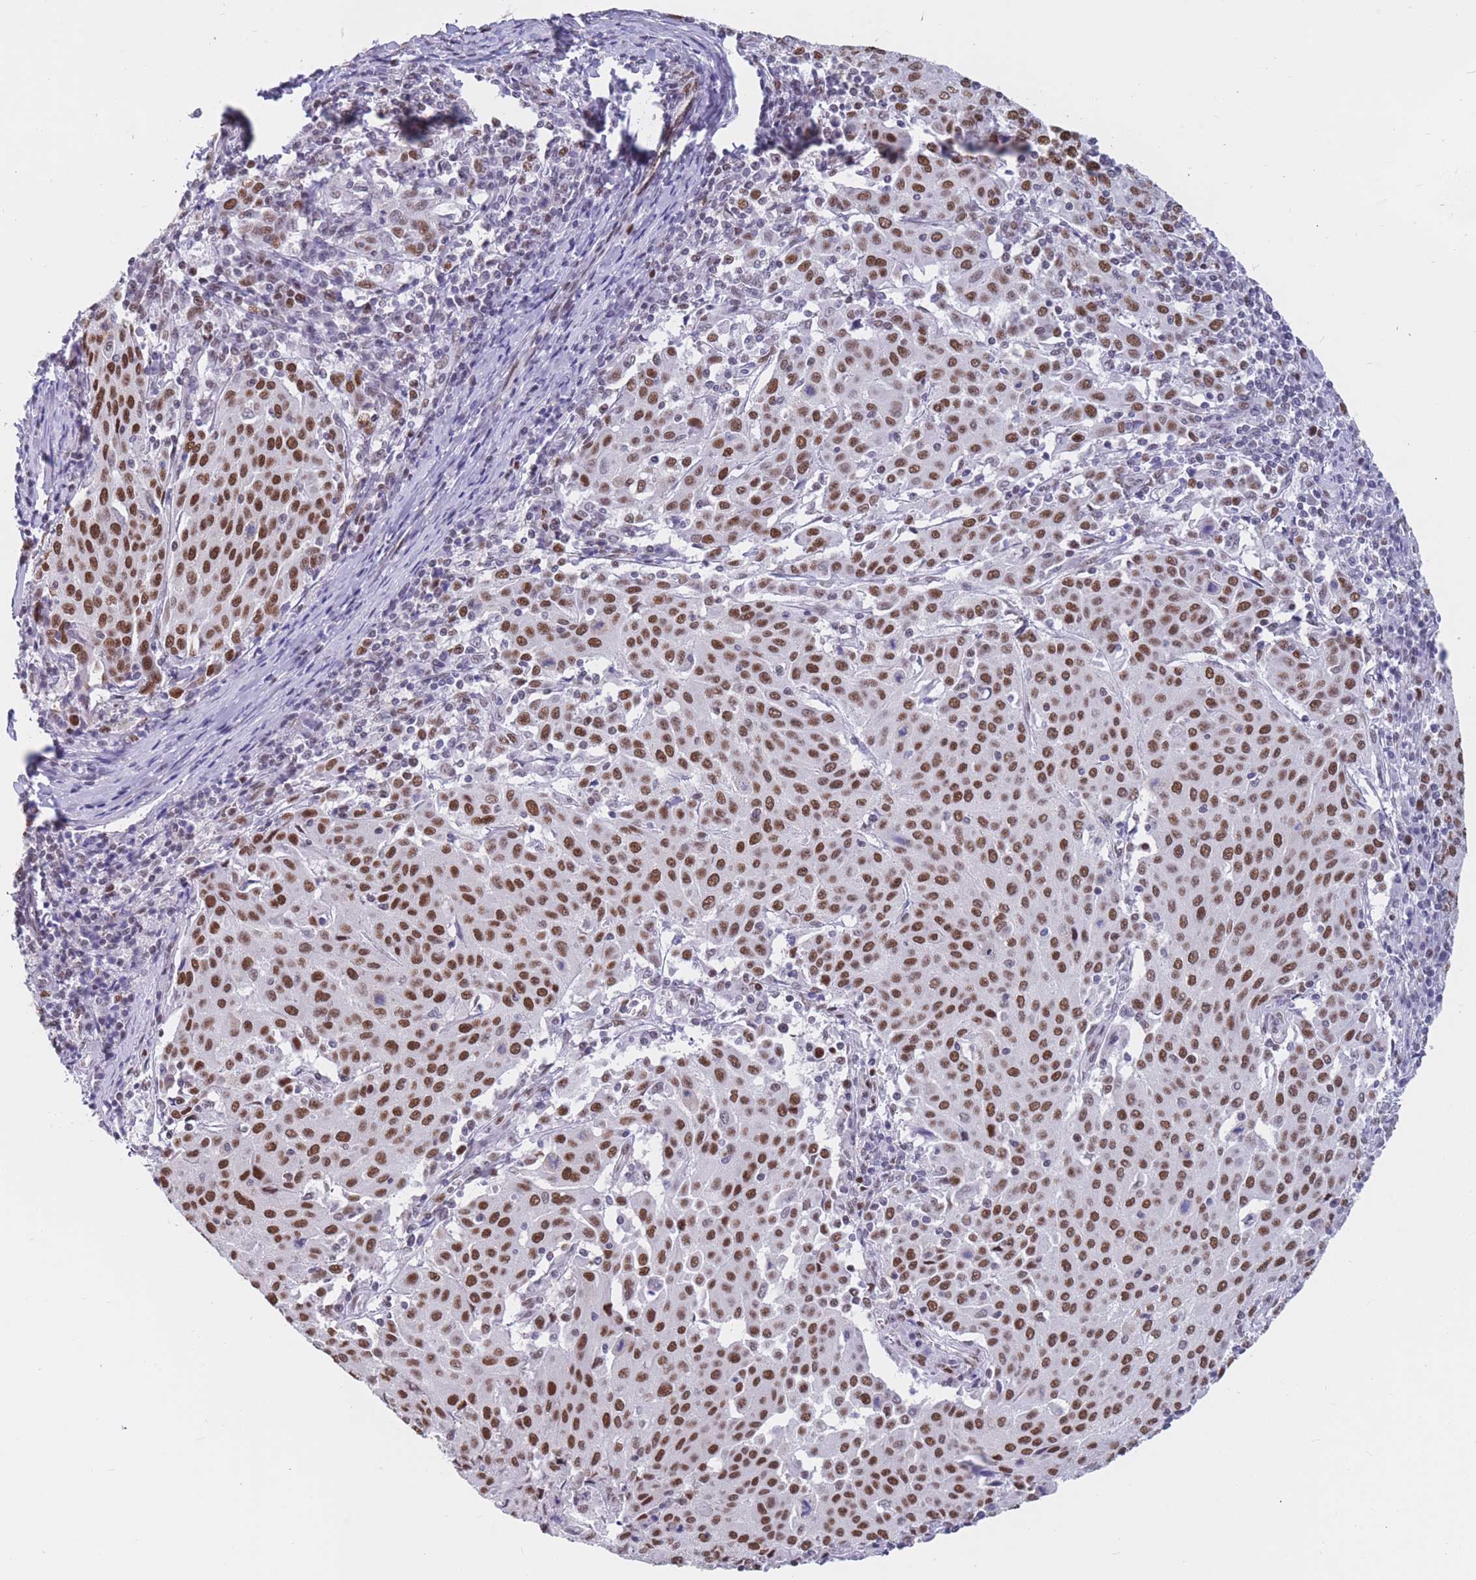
{"staining": {"intensity": "strong", "quantity": ">75%", "location": "nuclear"}, "tissue": "cervical cancer", "cell_type": "Tumor cells", "image_type": "cancer", "snomed": [{"axis": "morphology", "description": "Squamous cell carcinoma, NOS"}, {"axis": "topography", "description": "Cervix"}], "caption": "A high-resolution histopathology image shows immunohistochemistry (IHC) staining of cervical squamous cell carcinoma, which demonstrates strong nuclear positivity in about >75% of tumor cells.", "gene": "NASP", "patient": {"sex": "female", "age": 46}}